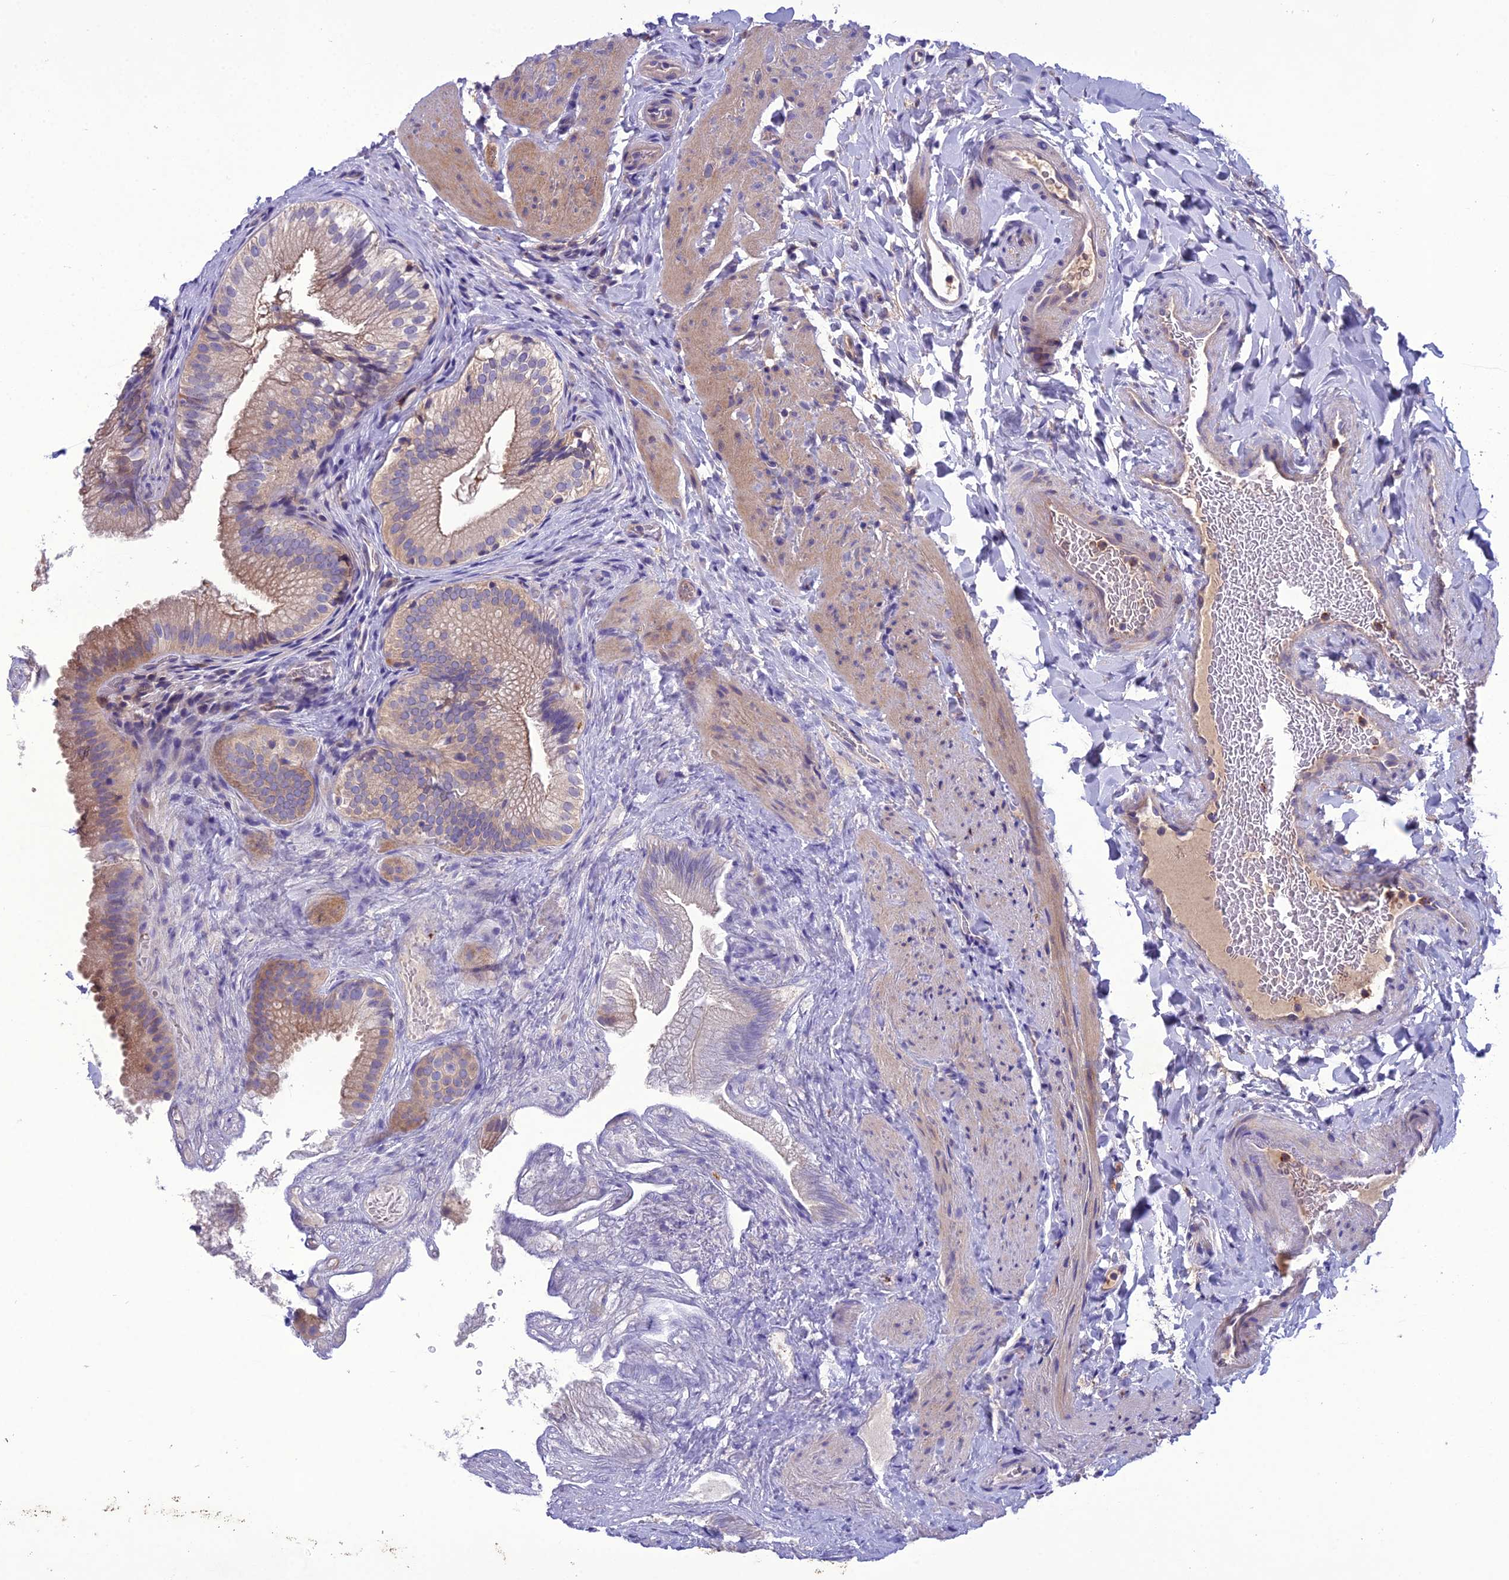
{"staining": {"intensity": "moderate", "quantity": "25%-75%", "location": "cytoplasmic/membranous"}, "tissue": "gallbladder", "cell_type": "Glandular cells", "image_type": "normal", "snomed": [{"axis": "morphology", "description": "Normal tissue, NOS"}, {"axis": "topography", "description": "Gallbladder"}], "caption": "Immunohistochemical staining of benign gallbladder reveals medium levels of moderate cytoplasmic/membranous staining in approximately 25%-75% of glandular cells.", "gene": "GDF6", "patient": {"sex": "female", "age": 30}}